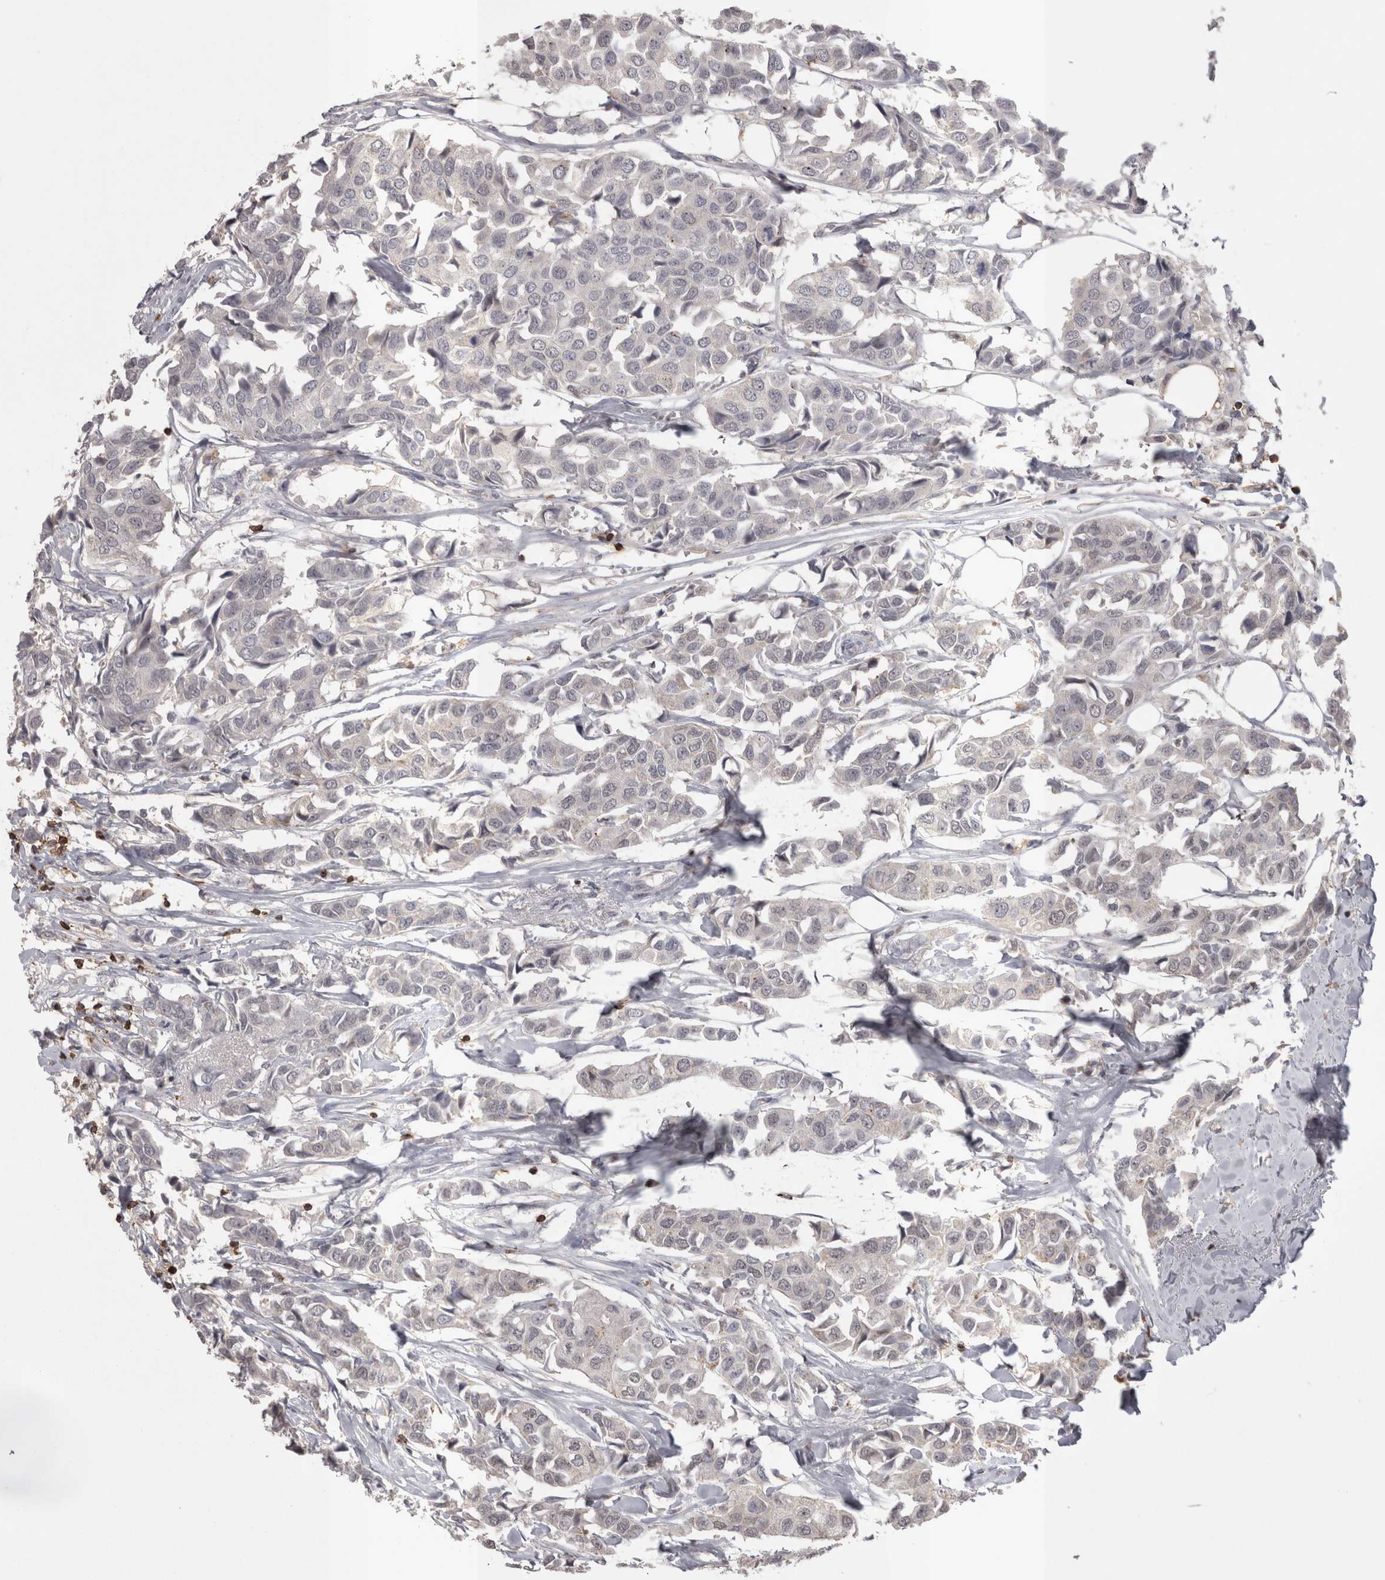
{"staining": {"intensity": "weak", "quantity": "<25%", "location": "cytoplasmic/membranous"}, "tissue": "breast cancer", "cell_type": "Tumor cells", "image_type": "cancer", "snomed": [{"axis": "morphology", "description": "Duct carcinoma"}, {"axis": "topography", "description": "Breast"}], "caption": "Human breast cancer (infiltrating ductal carcinoma) stained for a protein using immunohistochemistry (IHC) demonstrates no staining in tumor cells.", "gene": "SKAP1", "patient": {"sex": "female", "age": 80}}